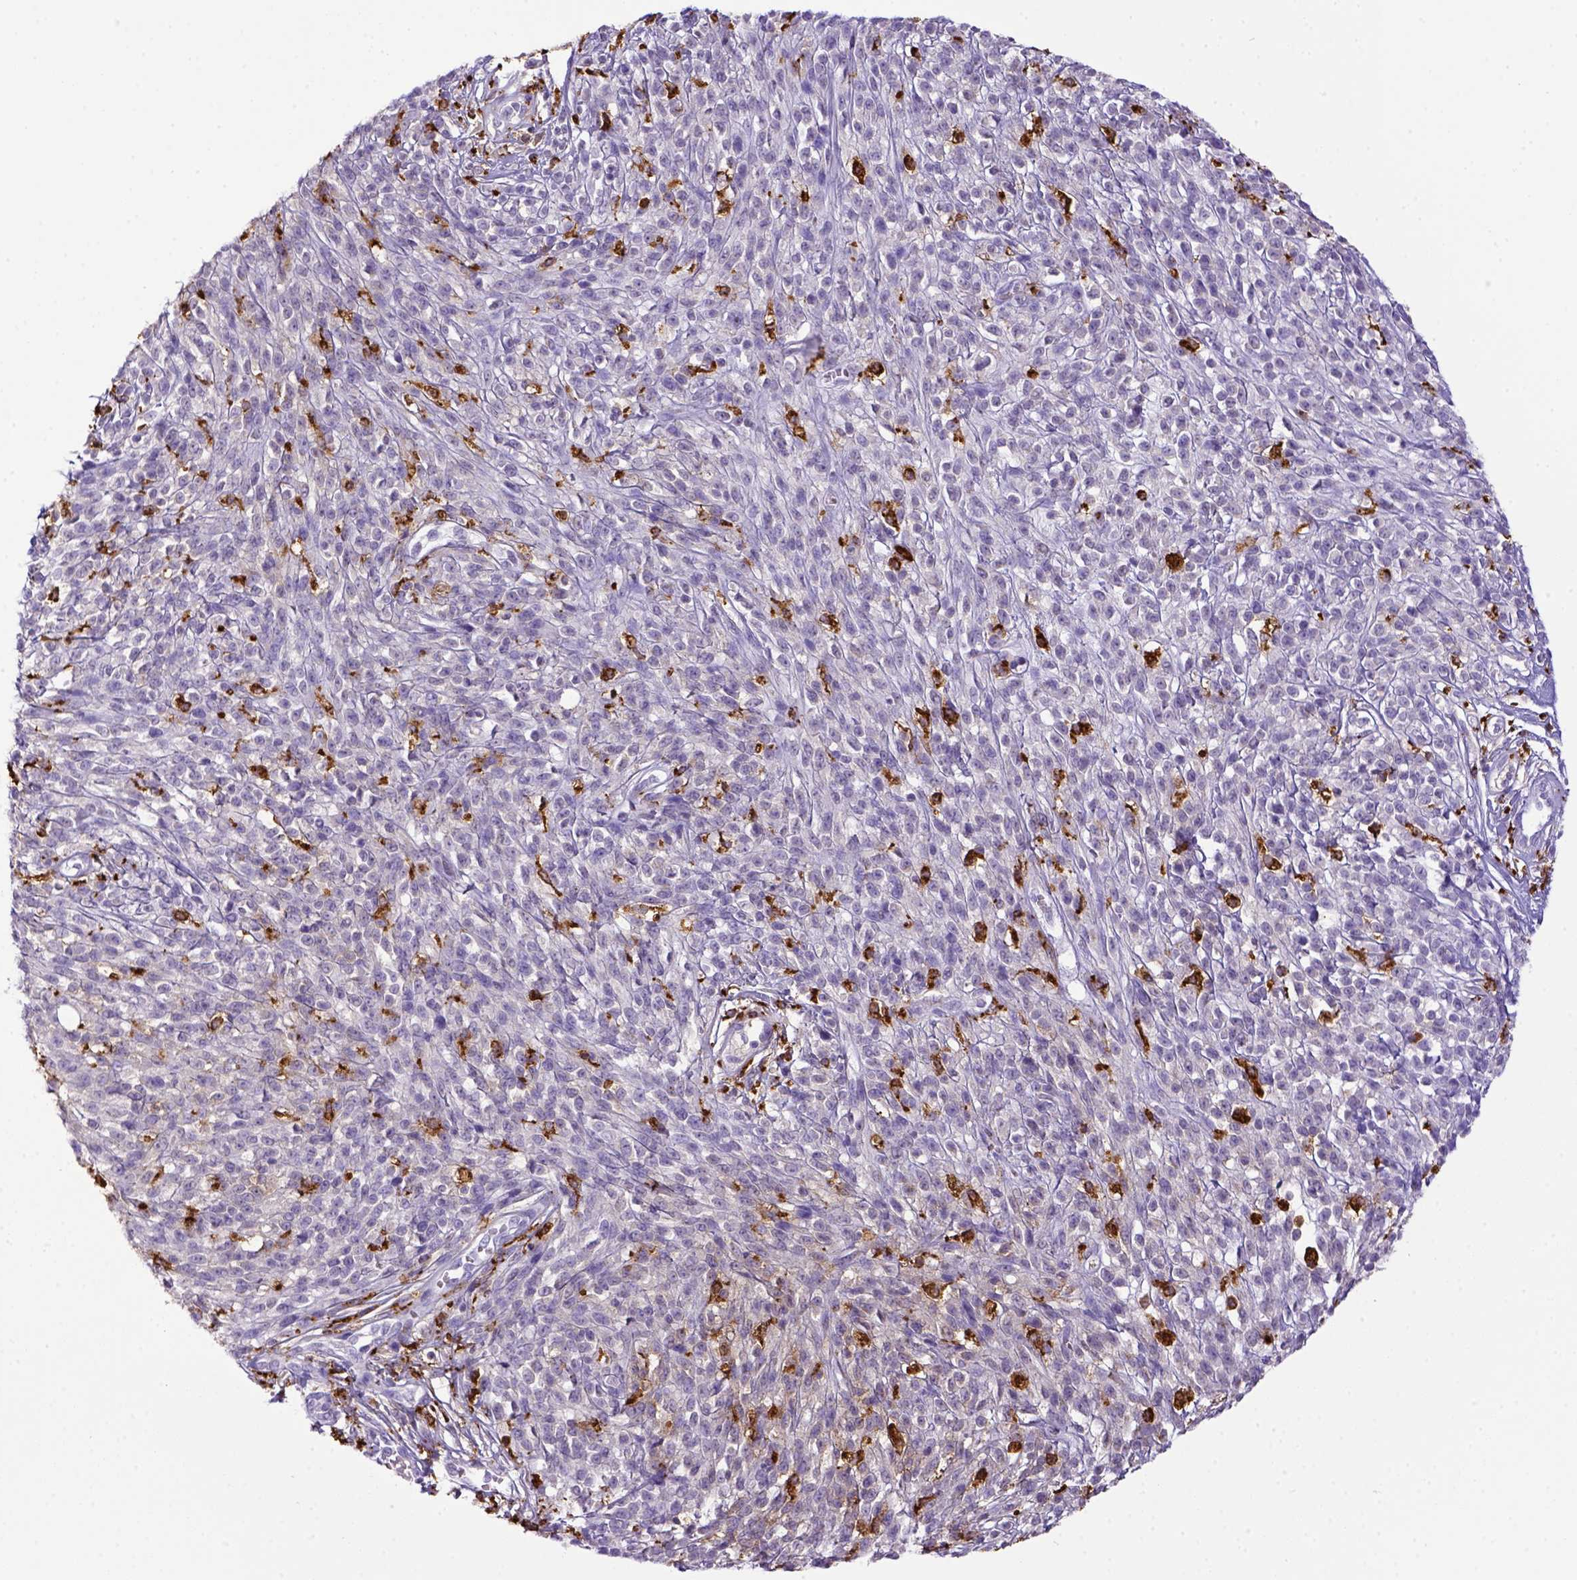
{"staining": {"intensity": "negative", "quantity": "none", "location": "none"}, "tissue": "melanoma", "cell_type": "Tumor cells", "image_type": "cancer", "snomed": [{"axis": "morphology", "description": "Malignant melanoma, NOS"}, {"axis": "topography", "description": "Skin"}, {"axis": "topography", "description": "Skin of trunk"}], "caption": "An immunohistochemistry image of melanoma is shown. There is no staining in tumor cells of melanoma.", "gene": "CD68", "patient": {"sex": "male", "age": 74}}